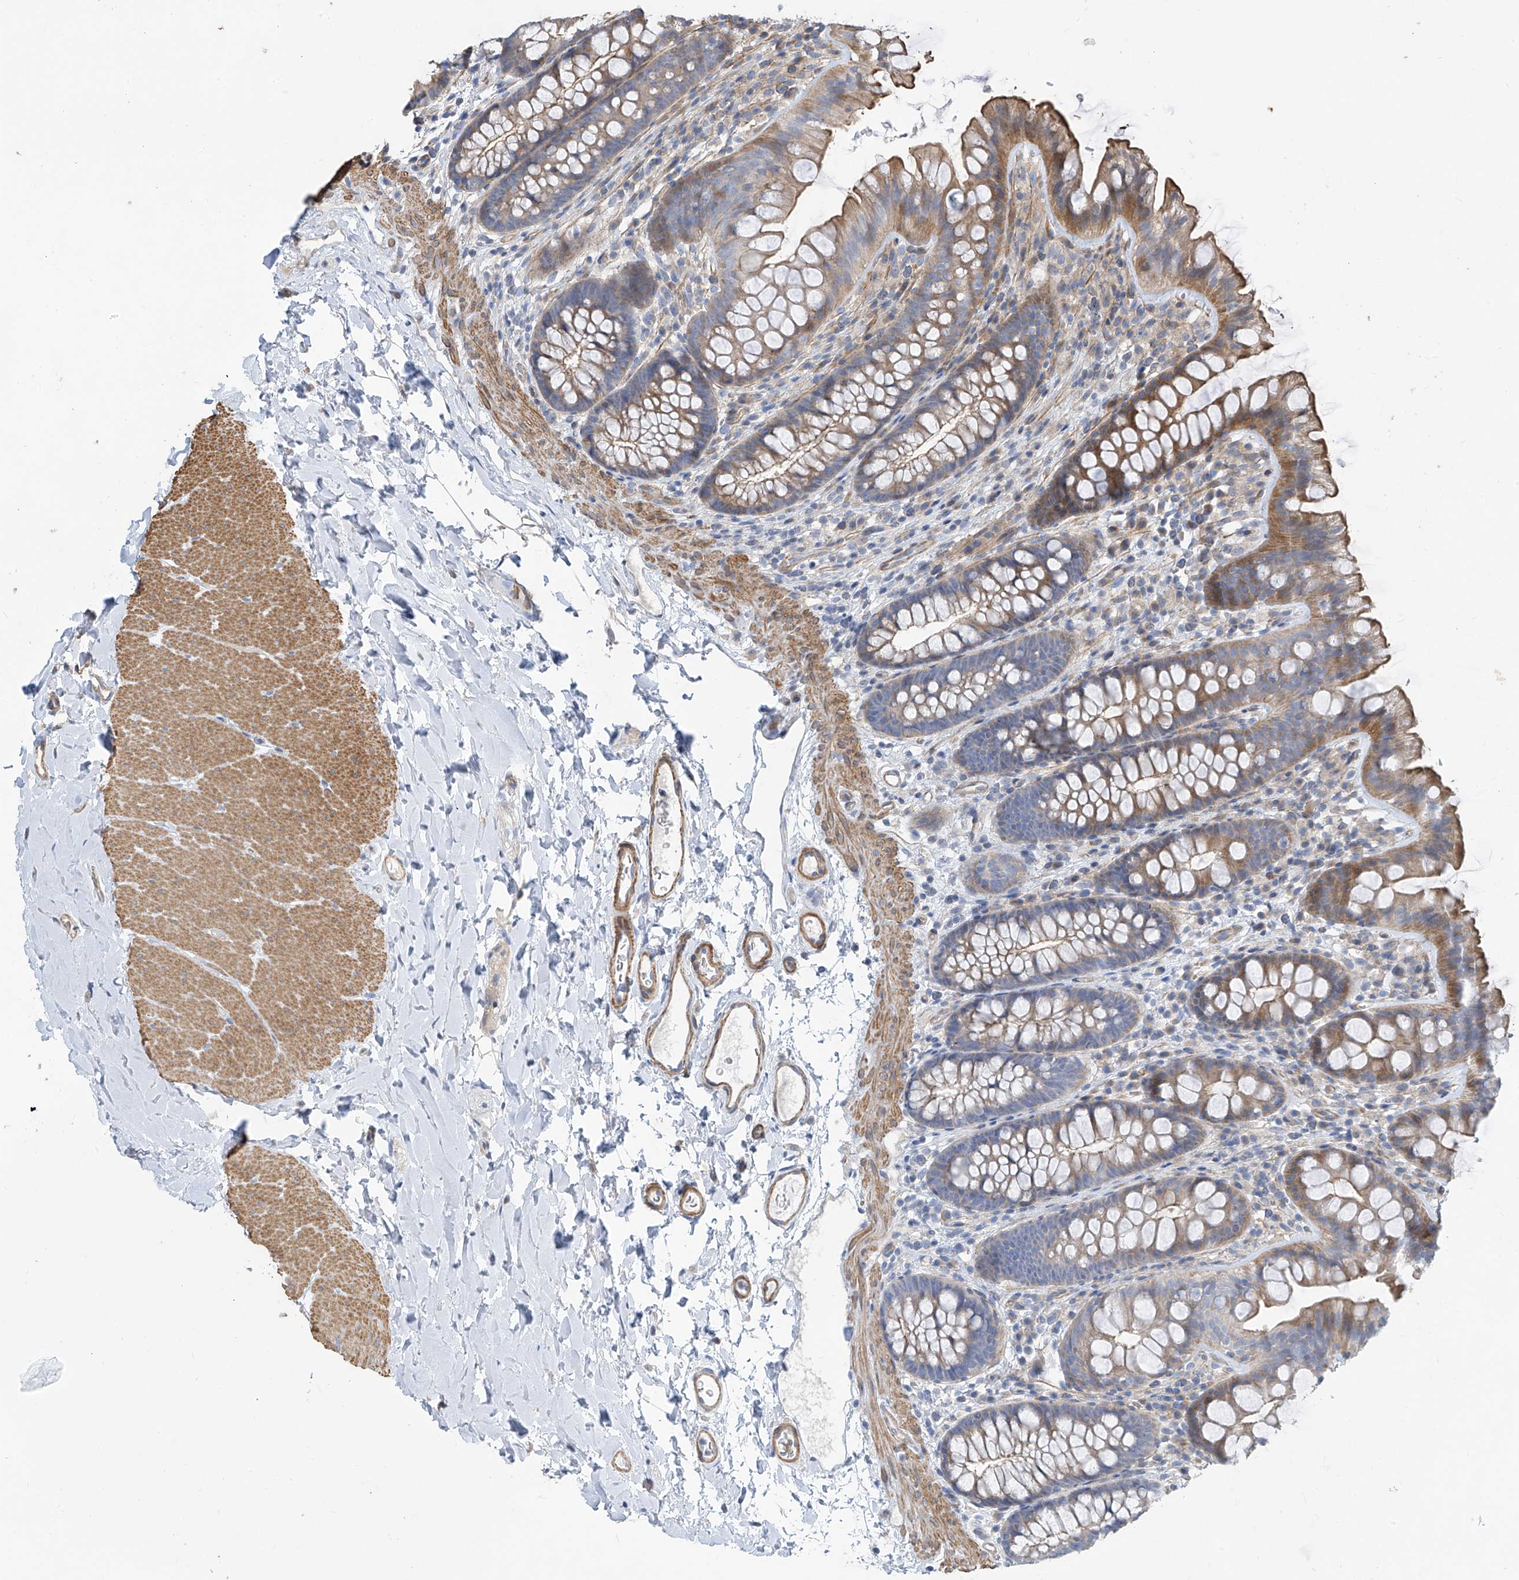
{"staining": {"intensity": "moderate", "quantity": ">75%", "location": "cytoplasmic/membranous"}, "tissue": "colon", "cell_type": "Endothelial cells", "image_type": "normal", "snomed": [{"axis": "morphology", "description": "Normal tissue, NOS"}, {"axis": "topography", "description": "Colon"}], "caption": "The histopathology image displays staining of normal colon, revealing moderate cytoplasmic/membranous protein staining (brown color) within endothelial cells.", "gene": "SLC43A3", "patient": {"sex": "female", "age": 62}}